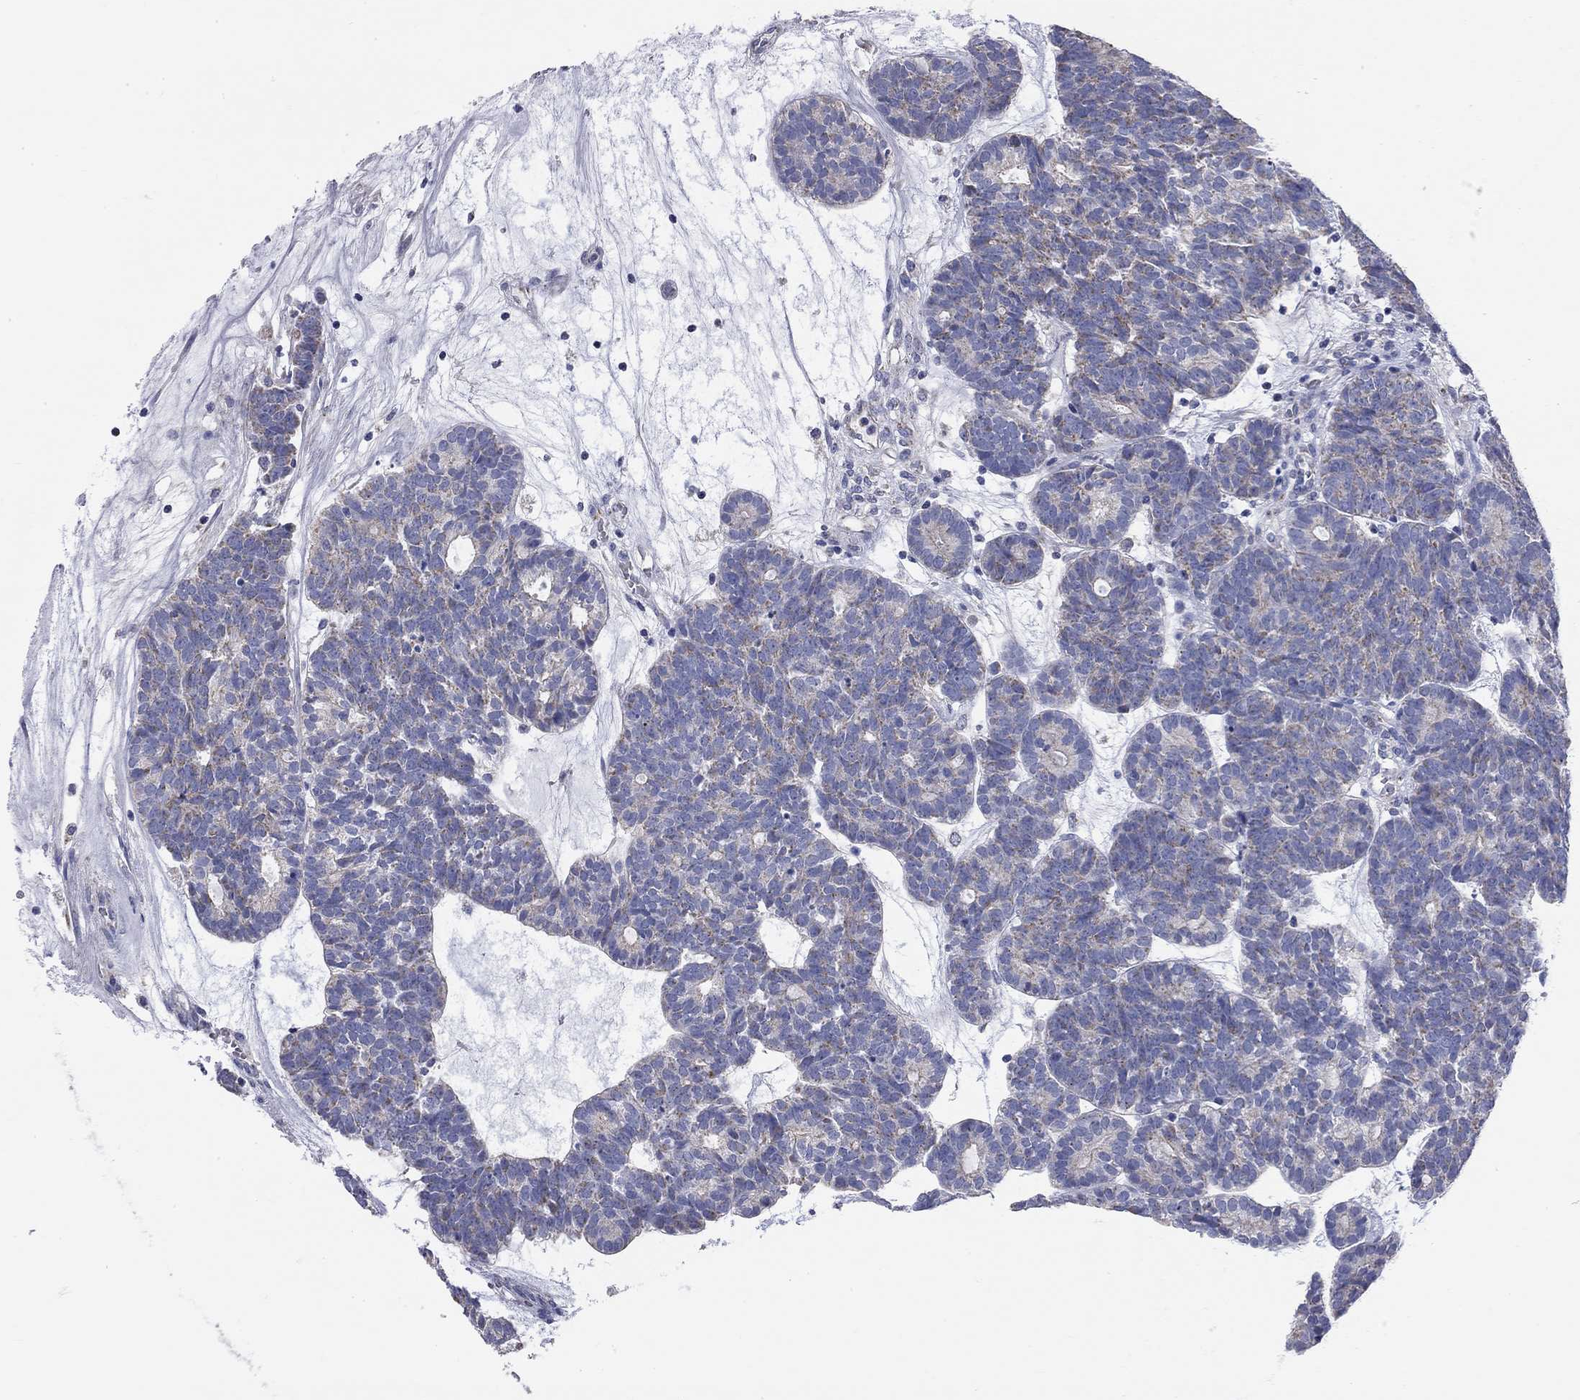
{"staining": {"intensity": "weak", "quantity": "<25%", "location": "cytoplasmic/membranous"}, "tissue": "head and neck cancer", "cell_type": "Tumor cells", "image_type": "cancer", "snomed": [{"axis": "morphology", "description": "Adenocarcinoma, NOS"}, {"axis": "topography", "description": "Head-Neck"}], "caption": "Immunohistochemical staining of human adenocarcinoma (head and neck) displays no significant positivity in tumor cells.", "gene": "CFAP161", "patient": {"sex": "female", "age": 81}}